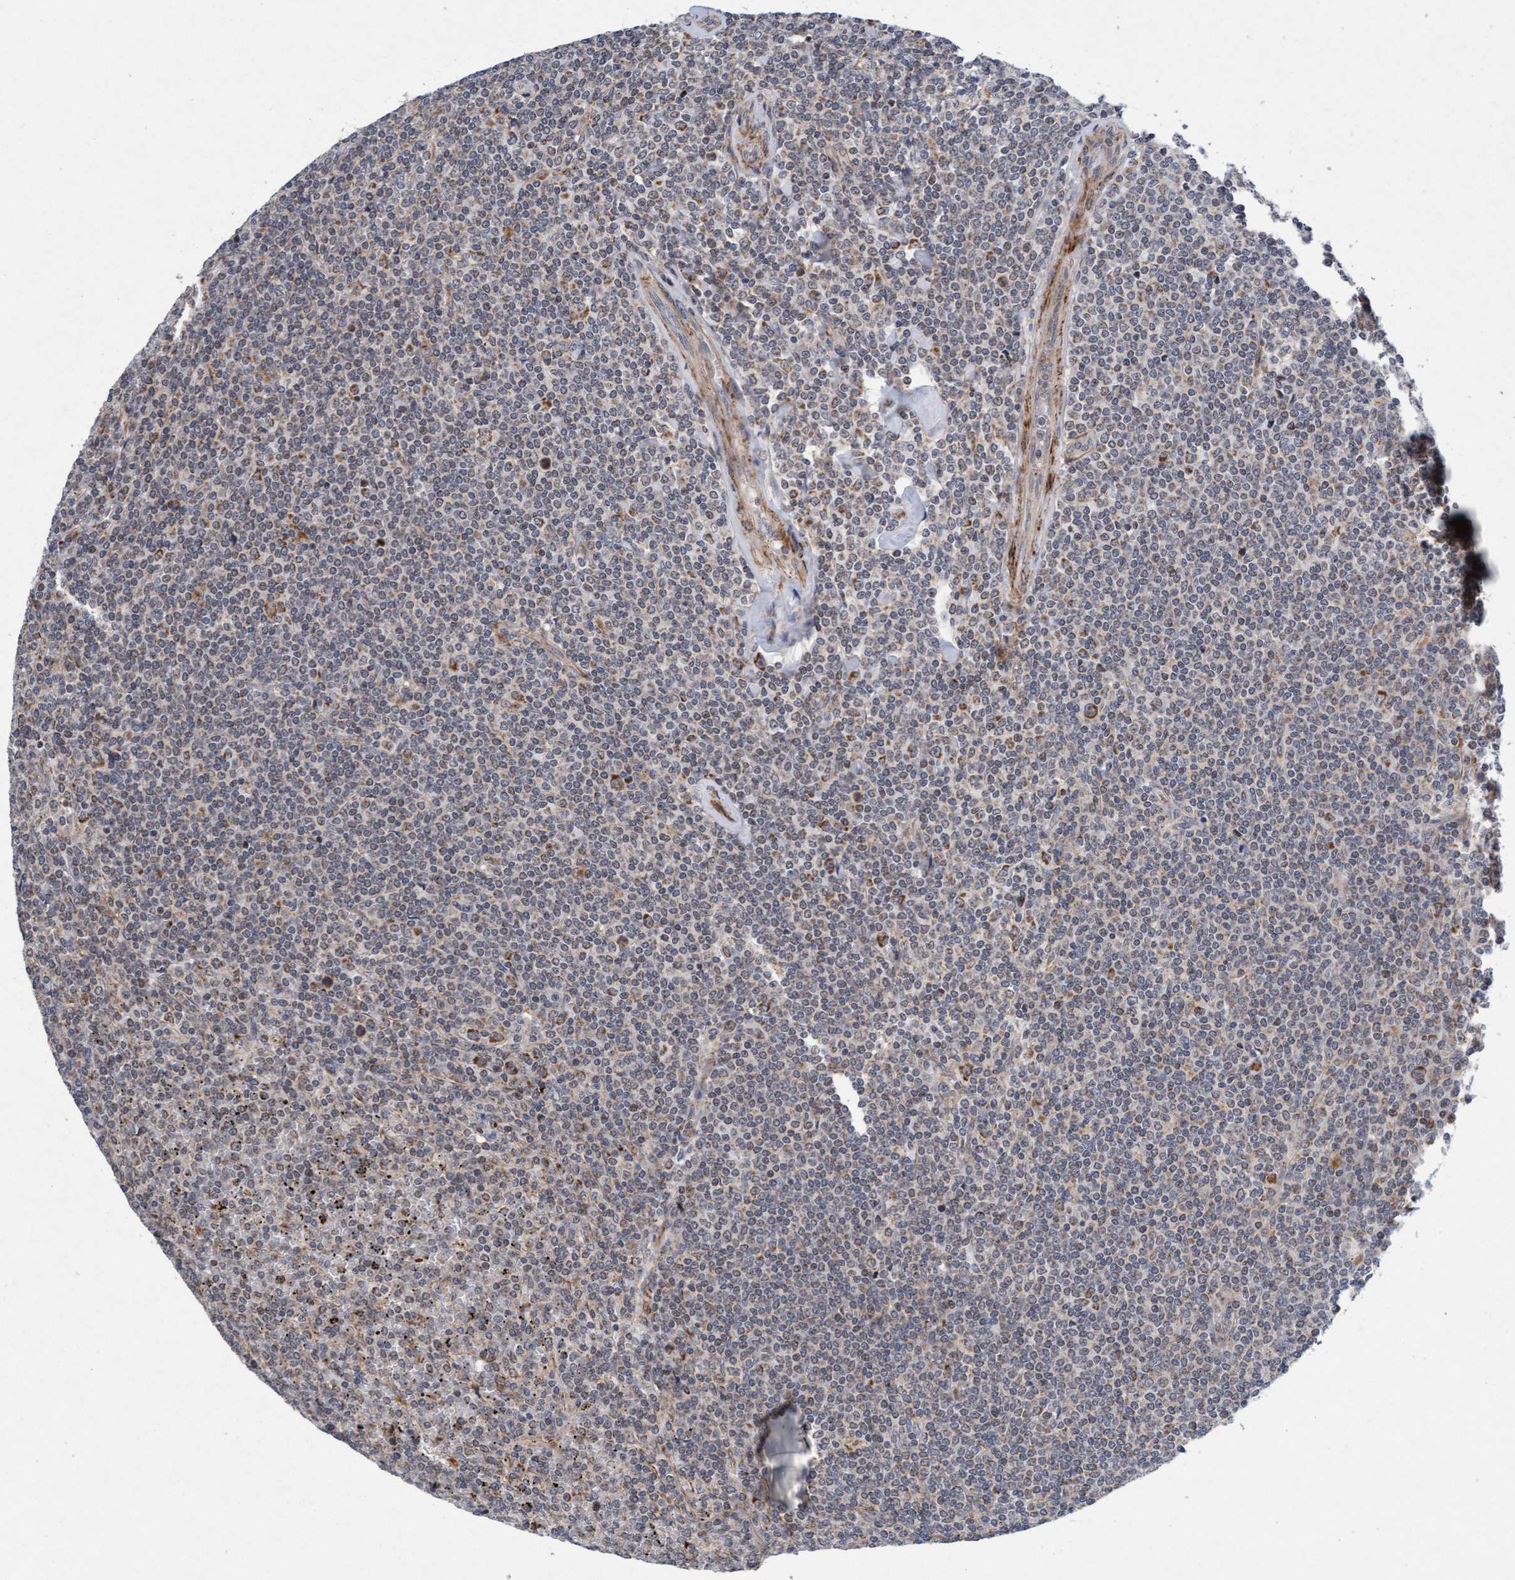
{"staining": {"intensity": "moderate", "quantity": "<25%", "location": "cytoplasmic/membranous"}, "tissue": "lymphoma", "cell_type": "Tumor cells", "image_type": "cancer", "snomed": [{"axis": "morphology", "description": "Malignant lymphoma, non-Hodgkin's type, Low grade"}, {"axis": "topography", "description": "Spleen"}], "caption": "A low amount of moderate cytoplasmic/membranous expression is present in approximately <25% of tumor cells in low-grade malignant lymphoma, non-Hodgkin's type tissue. (Brightfield microscopy of DAB IHC at high magnification).", "gene": "TMEM70", "patient": {"sex": "female", "age": 19}}